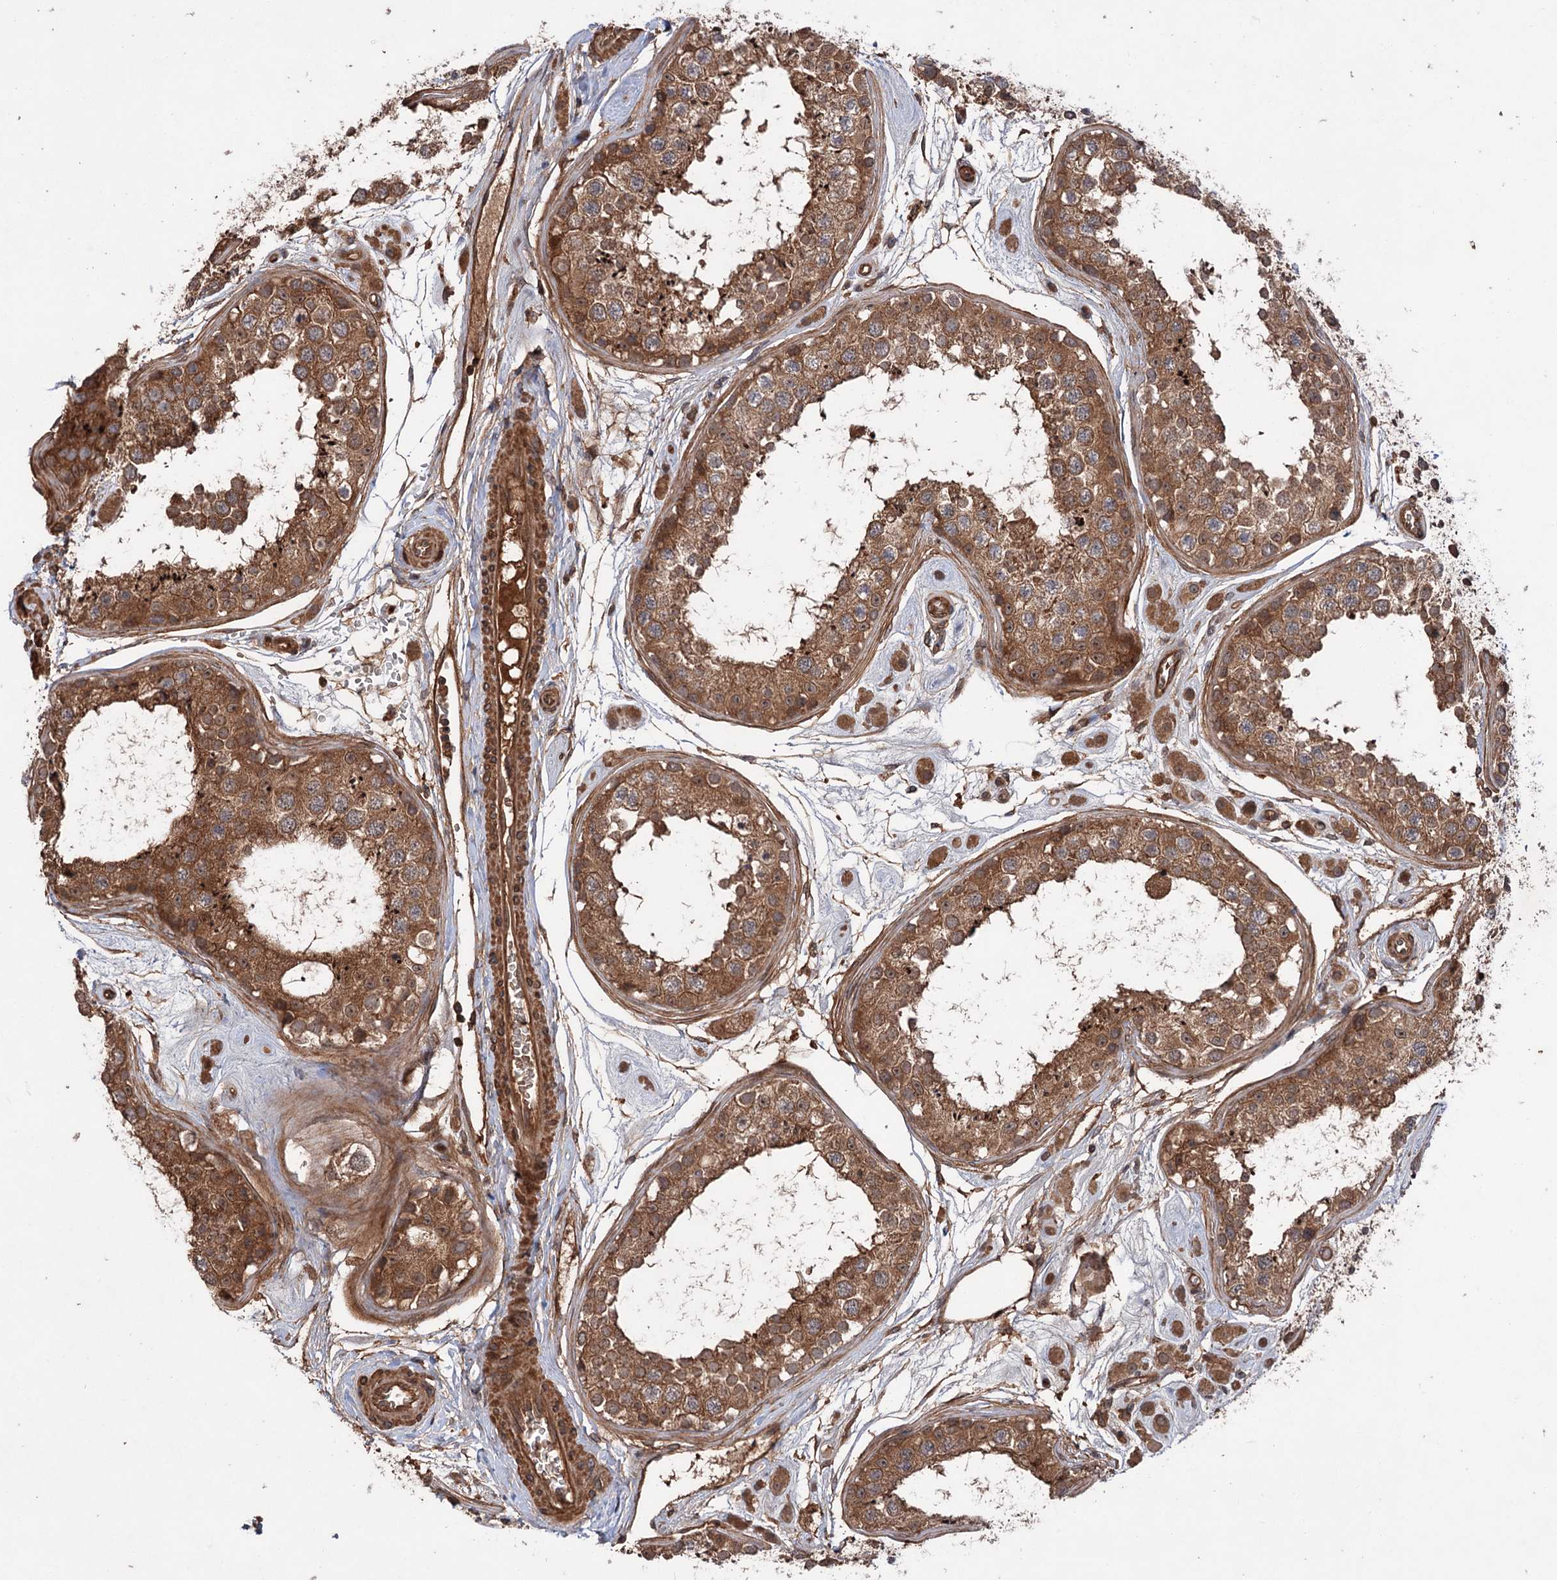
{"staining": {"intensity": "strong", "quantity": ">75%", "location": "cytoplasmic/membranous"}, "tissue": "testis", "cell_type": "Cells in seminiferous ducts", "image_type": "normal", "snomed": [{"axis": "morphology", "description": "Normal tissue, NOS"}, {"axis": "topography", "description": "Testis"}], "caption": "IHC of benign testis demonstrates high levels of strong cytoplasmic/membranous staining in about >75% of cells in seminiferous ducts.", "gene": "ADK", "patient": {"sex": "male", "age": 25}}